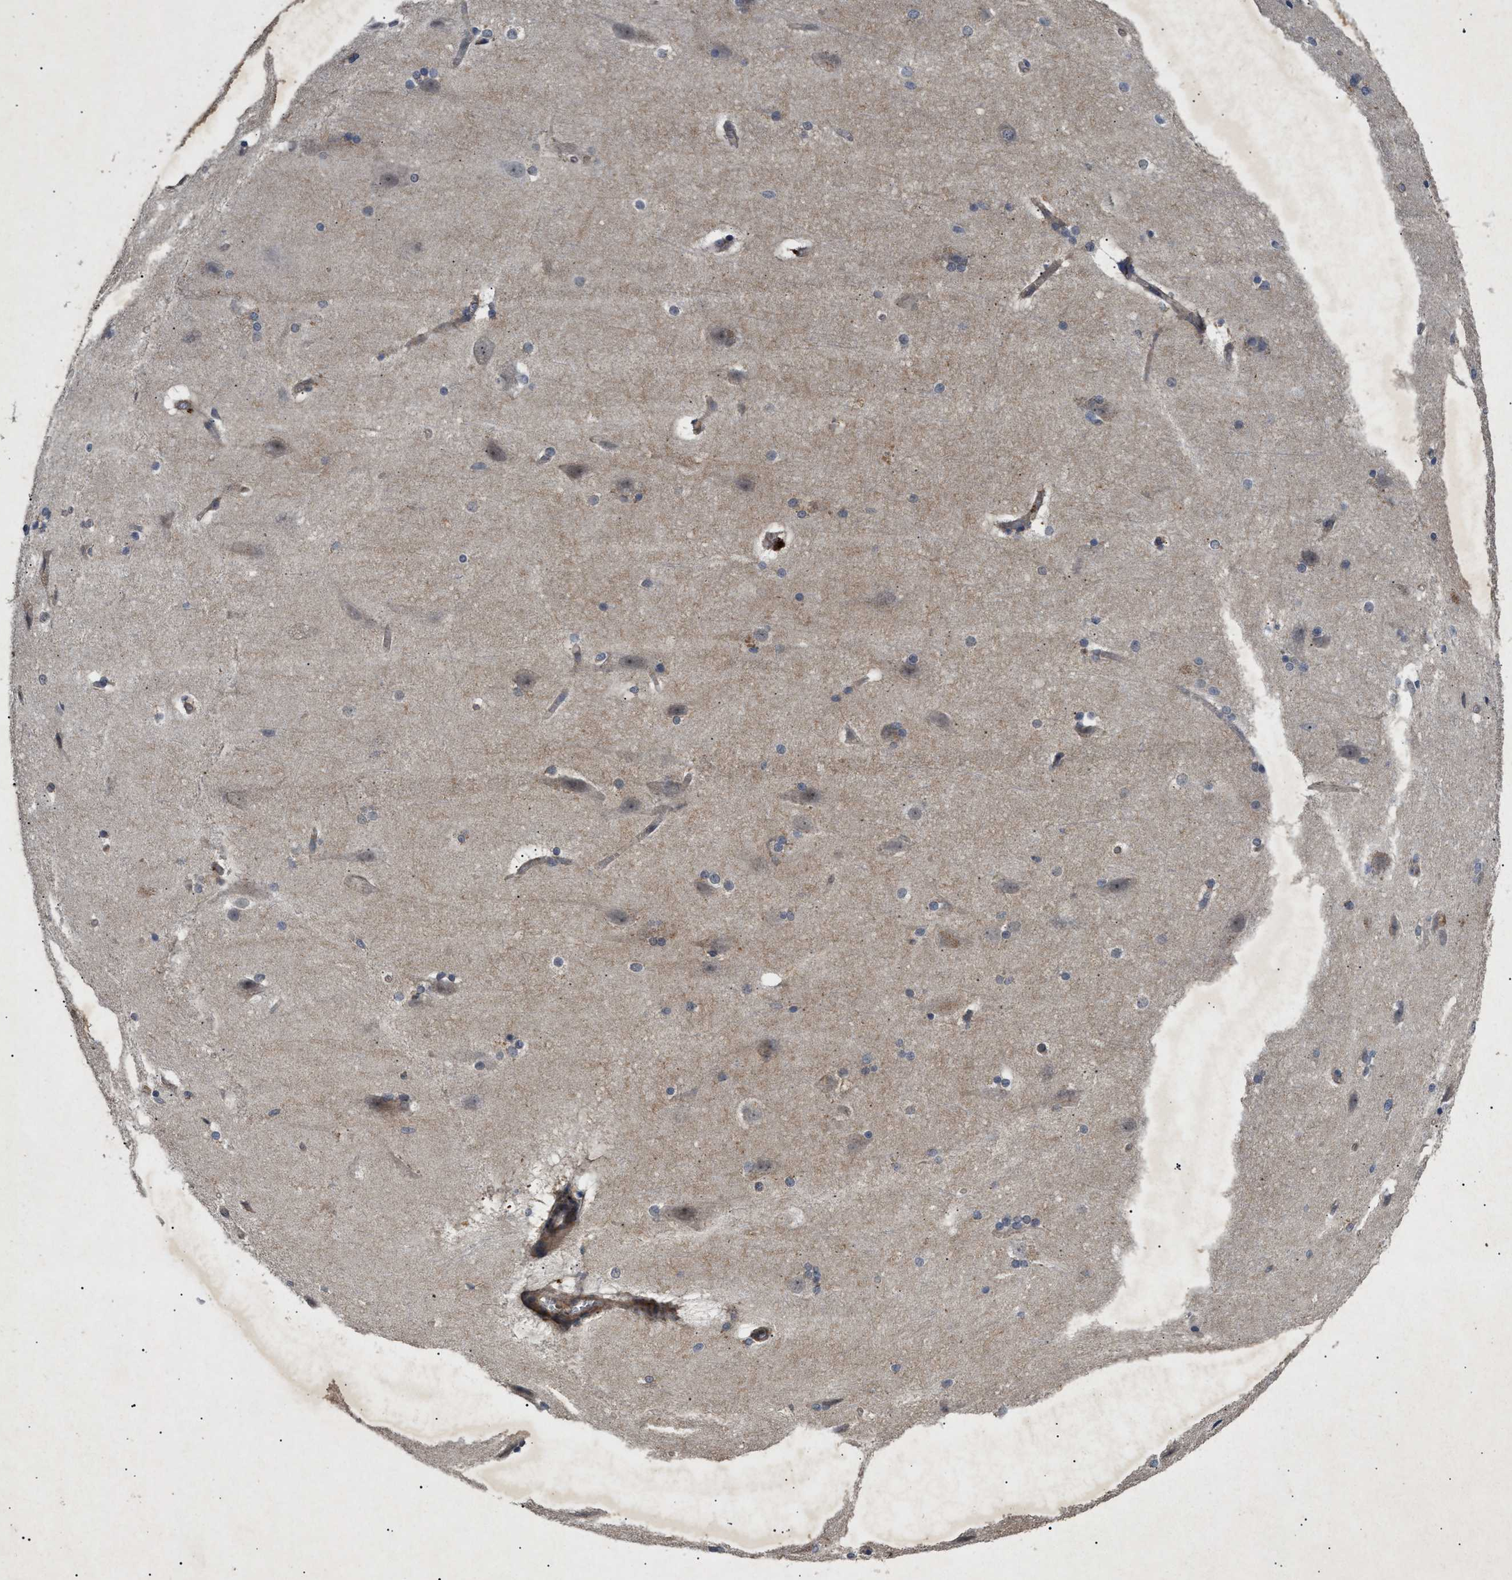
{"staining": {"intensity": "weak", "quantity": ">75%", "location": "cytoplasmic/membranous"}, "tissue": "cerebral cortex", "cell_type": "Endothelial cells", "image_type": "normal", "snomed": [{"axis": "morphology", "description": "Normal tissue, NOS"}, {"axis": "topography", "description": "Cerebral cortex"}, {"axis": "topography", "description": "Hippocampus"}], "caption": "This photomicrograph exhibits IHC staining of normal human cerebral cortex, with low weak cytoplasmic/membranous expression in approximately >75% of endothelial cells.", "gene": "SIRT5", "patient": {"sex": "female", "age": 19}}